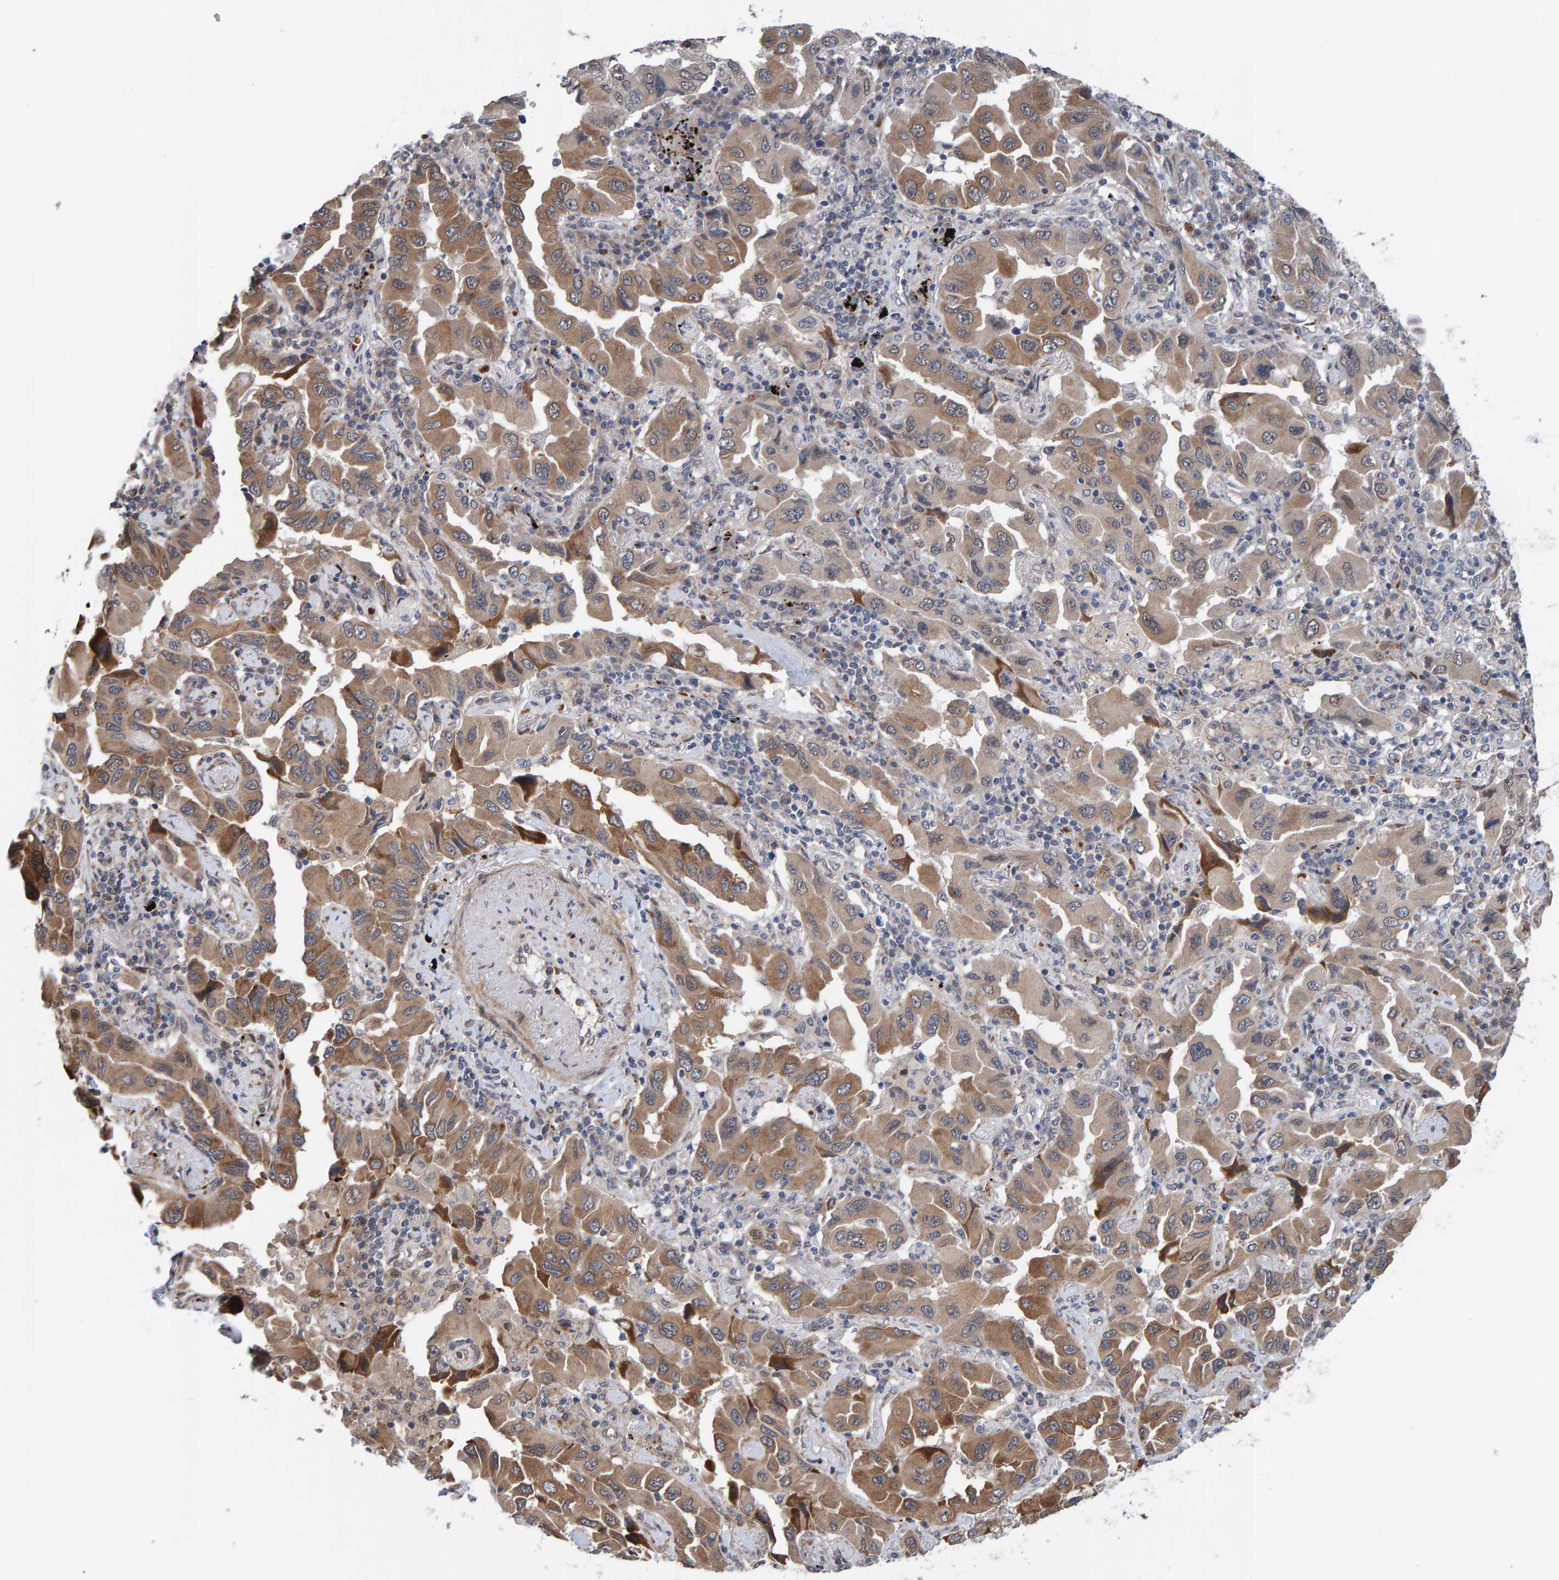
{"staining": {"intensity": "moderate", "quantity": ">75%", "location": "cytoplasmic/membranous"}, "tissue": "lung cancer", "cell_type": "Tumor cells", "image_type": "cancer", "snomed": [{"axis": "morphology", "description": "Adenocarcinoma, NOS"}, {"axis": "topography", "description": "Lung"}], "caption": "High-magnification brightfield microscopy of lung cancer stained with DAB (3,3'-diaminobenzidine) (brown) and counterstained with hematoxylin (blue). tumor cells exhibit moderate cytoplasmic/membranous expression is identified in approximately>75% of cells. The protein is stained brown, and the nuclei are stained in blue (DAB IHC with brightfield microscopy, high magnification).", "gene": "MFSD6L", "patient": {"sex": "female", "age": 65}}